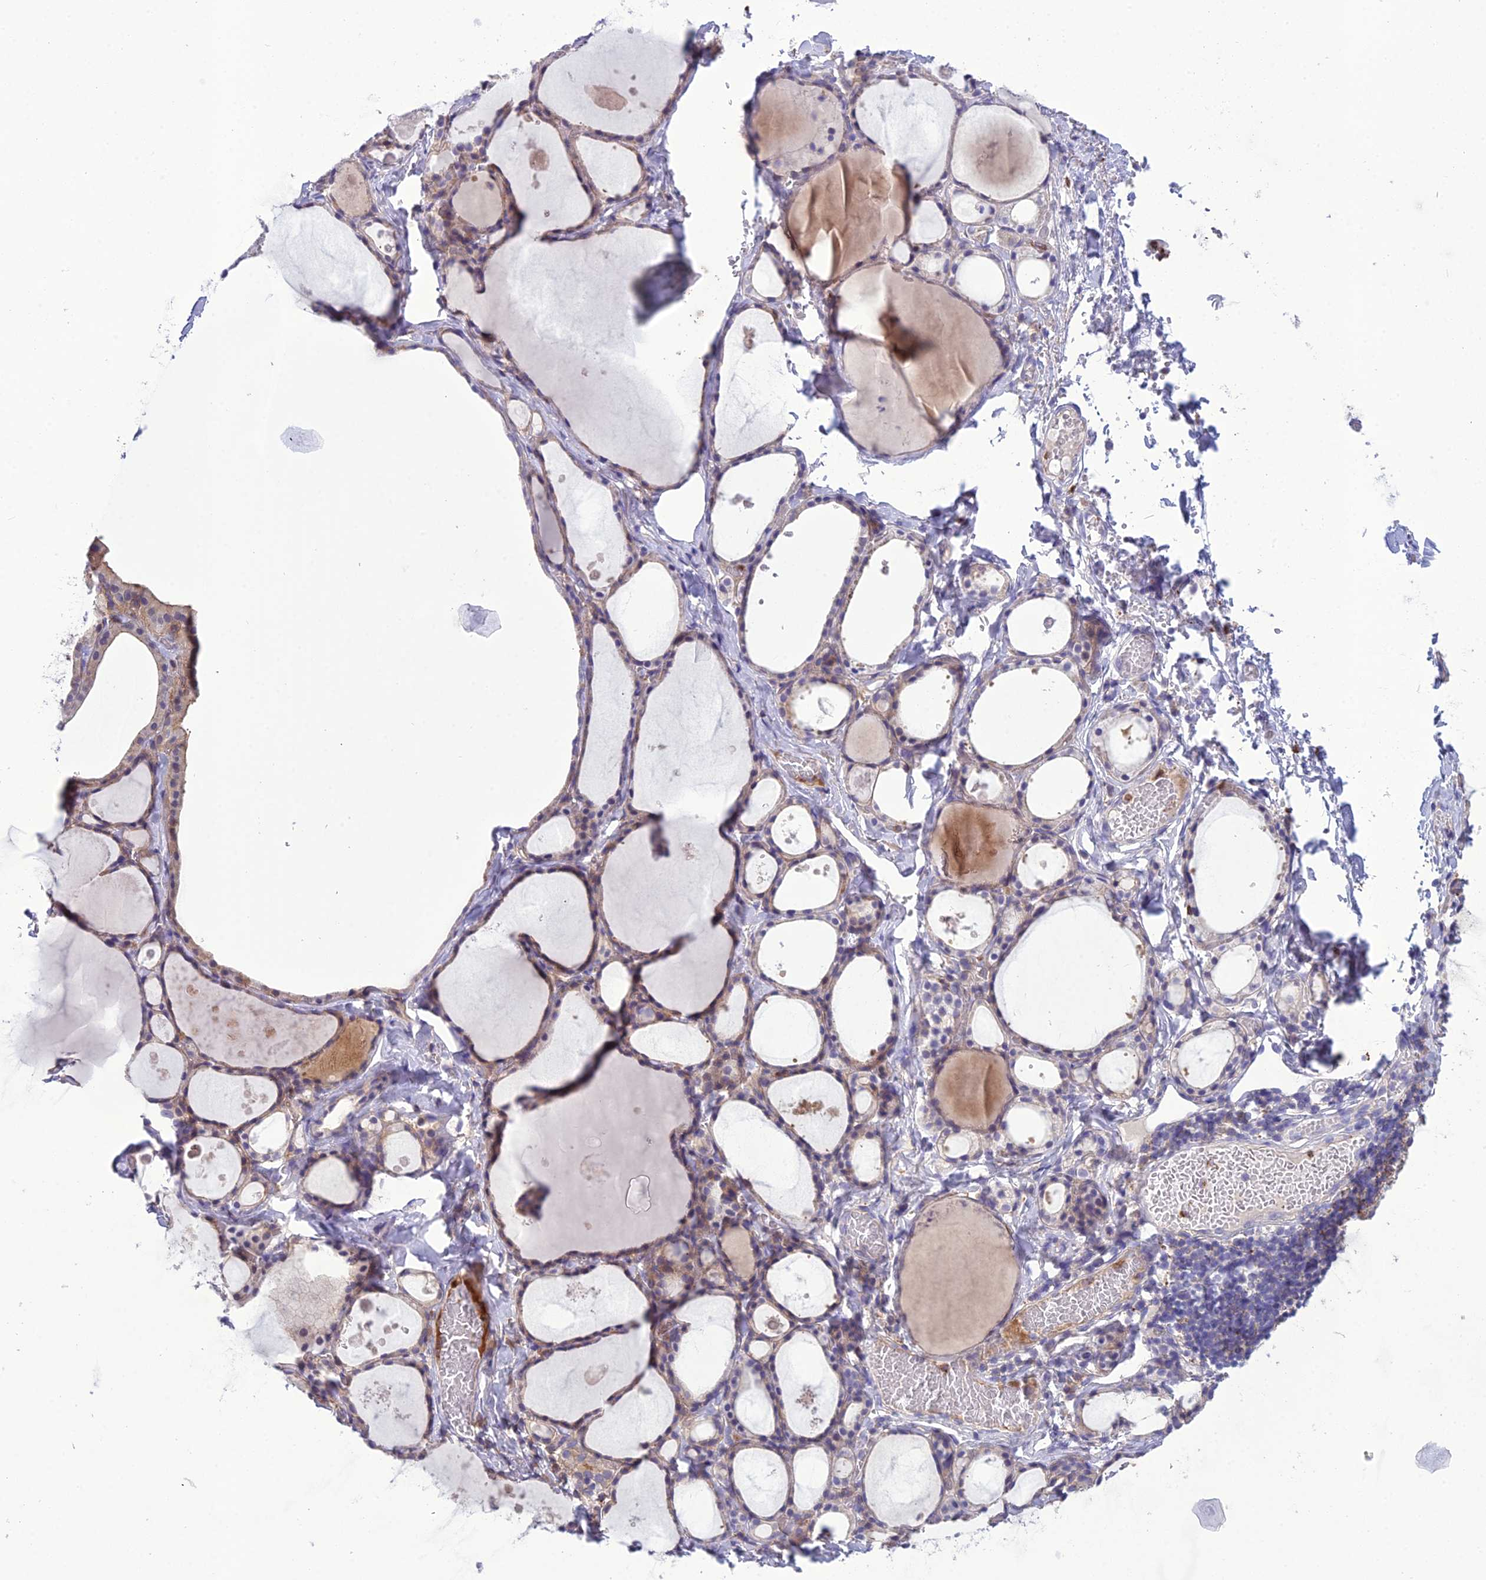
{"staining": {"intensity": "weak", "quantity": "25%-75%", "location": "cytoplasmic/membranous"}, "tissue": "thyroid gland", "cell_type": "Glandular cells", "image_type": "normal", "snomed": [{"axis": "morphology", "description": "Normal tissue, NOS"}, {"axis": "topography", "description": "Thyroid gland"}], "caption": "IHC (DAB (3,3'-diaminobenzidine)) staining of unremarkable thyroid gland reveals weak cytoplasmic/membranous protein positivity in approximately 25%-75% of glandular cells.", "gene": "GDF6", "patient": {"sex": "male", "age": 56}}